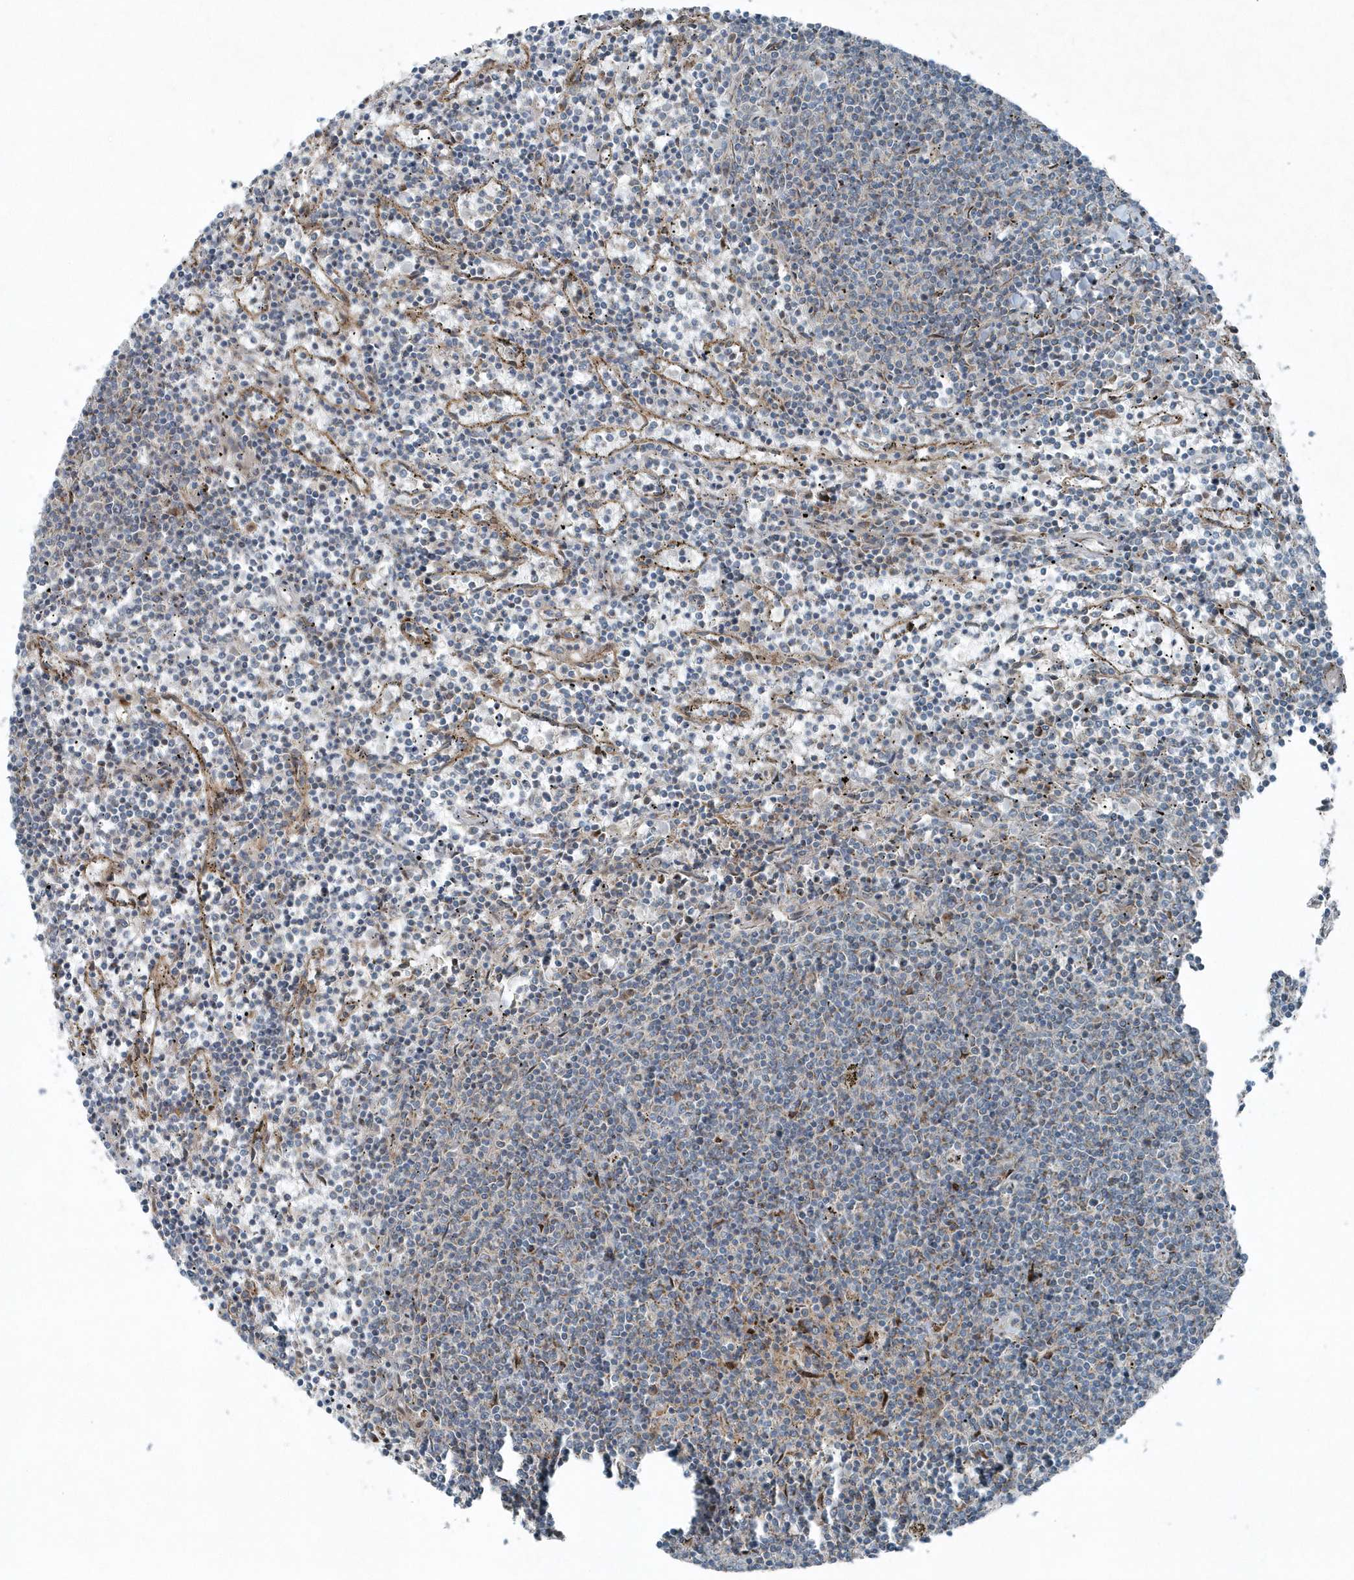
{"staining": {"intensity": "negative", "quantity": "none", "location": "none"}, "tissue": "lymphoma", "cell_type": "Tumor cells", "image_type": "cancer", "snomed": [{"axis": "morphology", "description": "Malignant lymphoma, non-Hodgkin's type, Low grade"}, {"axis": "topography", "description": "Spleen"}], "caption": "Protein analysis of malignant lymphoma, non-Hodgkin's type (low-grade) exhibits no significant expression in tumor cells.", "gene": "GCC2", "patient": {"sex": "female", "age": 50}}